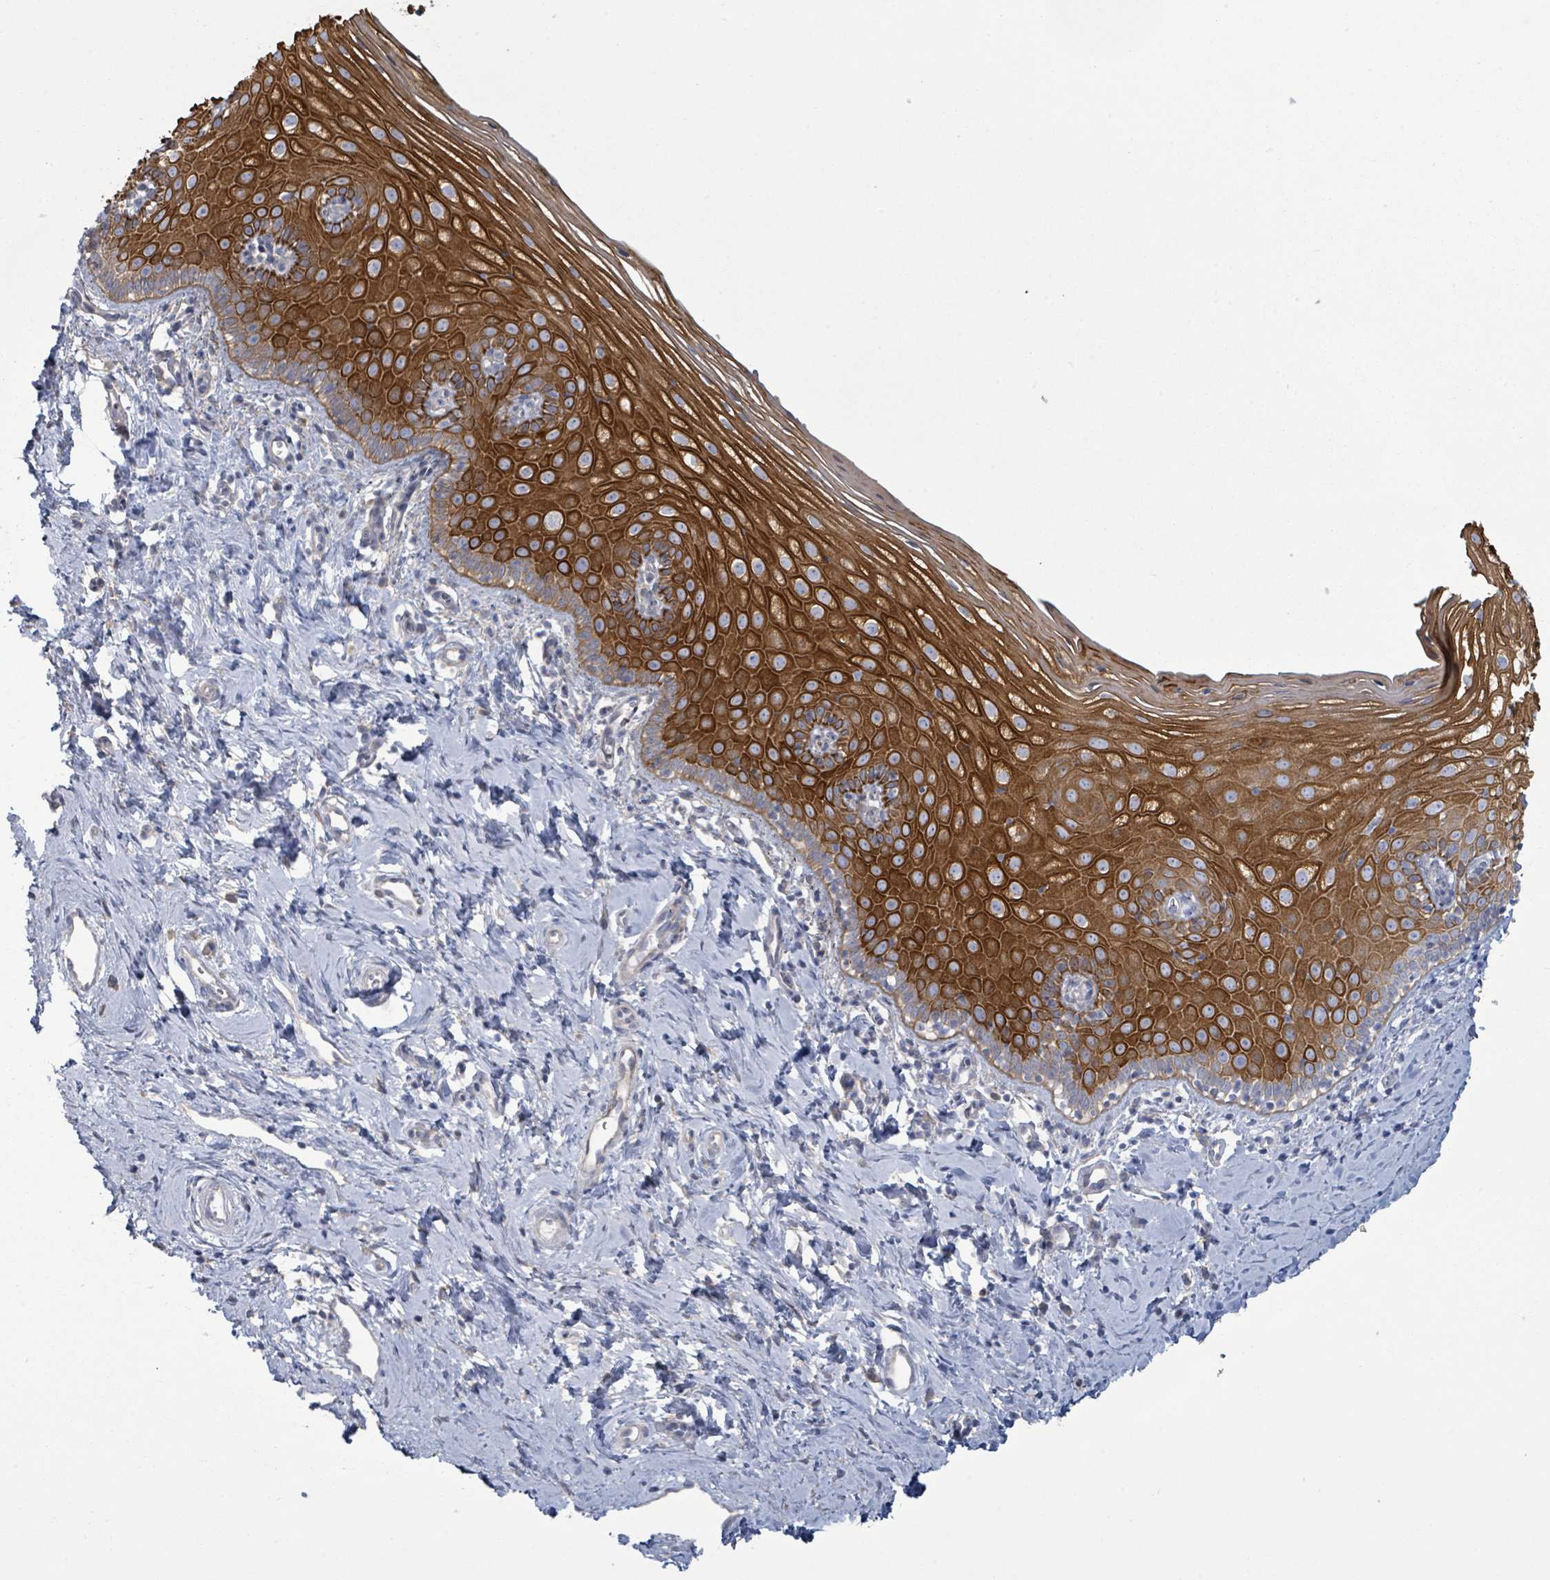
{"staining": {"intensity": "weak", "quantity": "25%-75%", "location": "cytoplasmic/membranous"}, "tissue": "cervix", "cell_type": "Glandular cells", "image_type": "normal", "snomed": [{"axis": "morphology", "description": "Normal tissue, NOS"}, {"axis": "topography", "description": "Cervix"}], "caption": "An immunohistochemistry (IHC) micrograph of unremarkable tissue is shown. Protein staining in brown labels weak cytoplasmic/membranous positivity in cervix within glandular cells.", "gene": "COL13A1", "patient": {"sex": "female", "age": 44}}